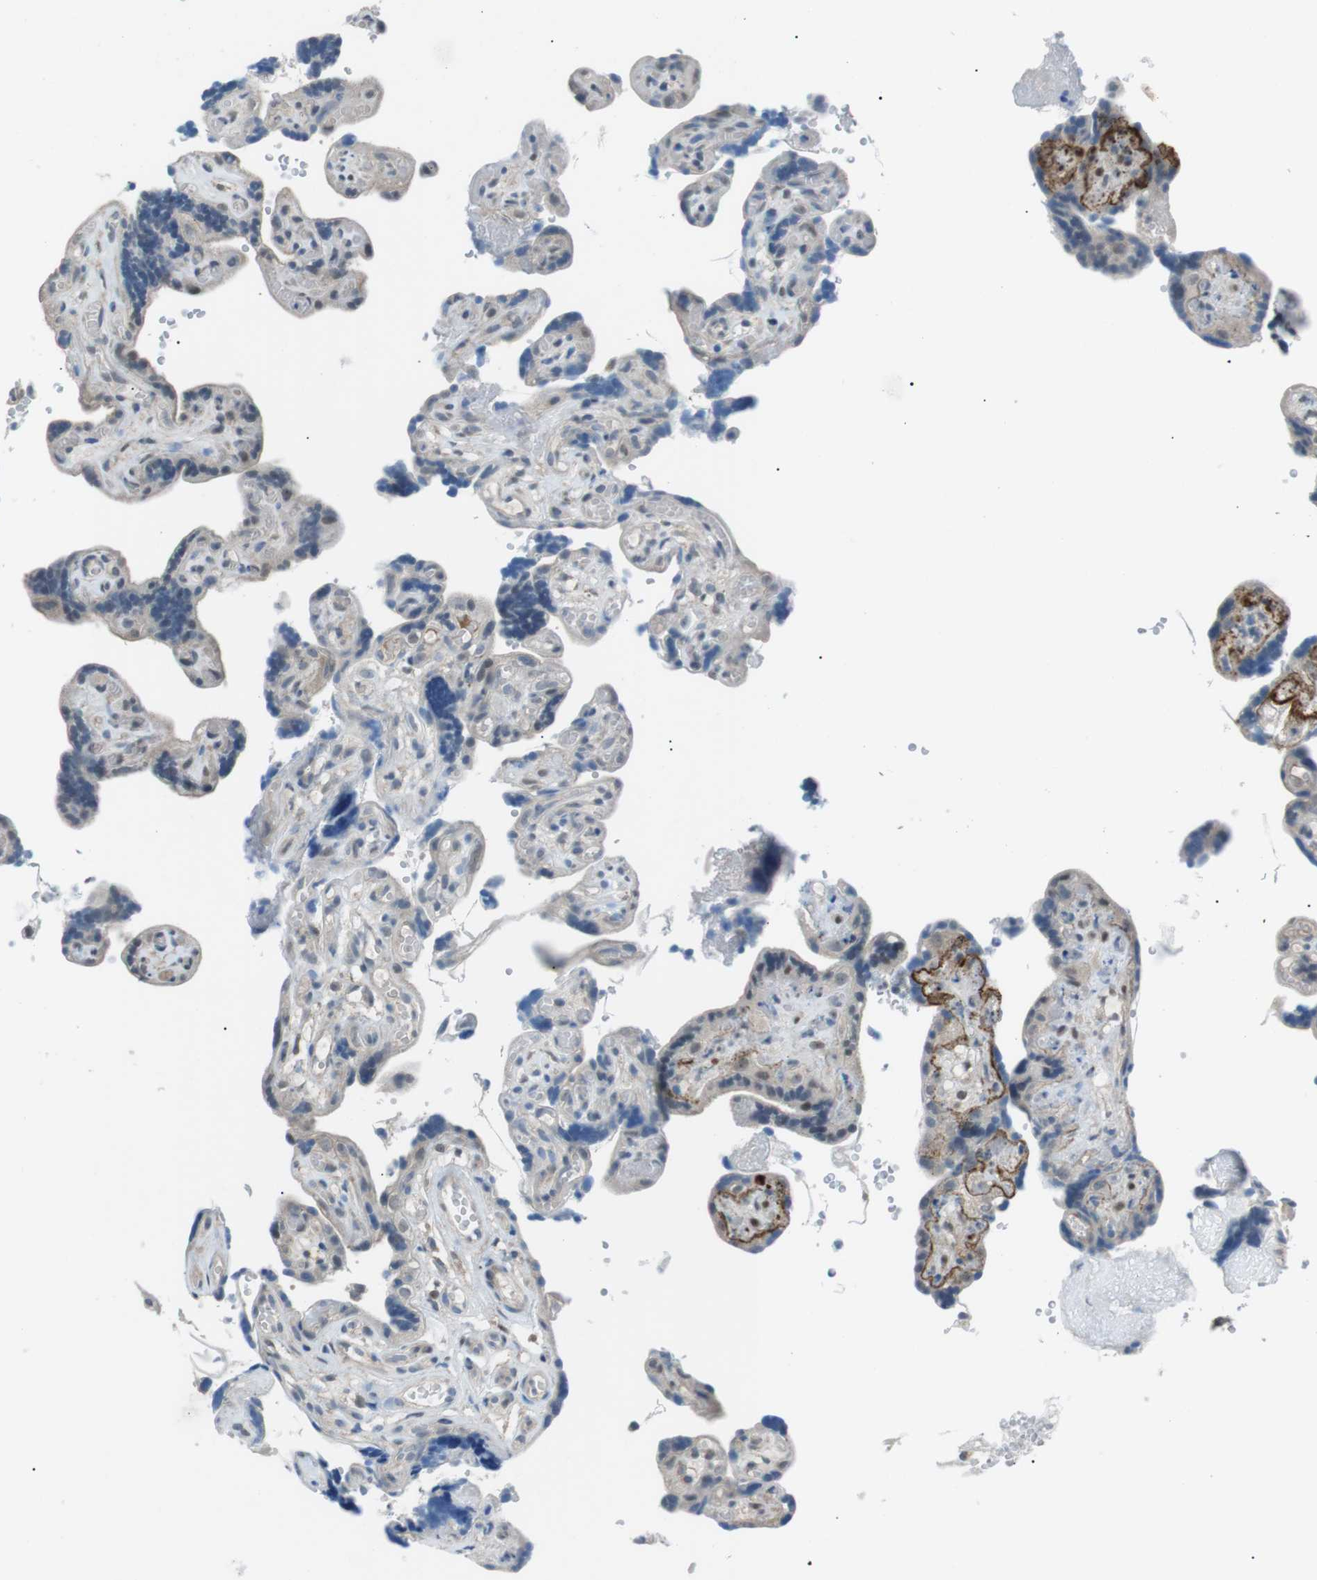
{"staining": {"intensity": "moderate", "quantity": "25%-75%", "location": "cytoplasmic/membranous,nuclear"}, "tissue": "placenta", "cell_type": "Decidual cells", "image_type": "normal", "snomed": [{"axis": "morphology", "description": "Normal tissue, NOS"}, {"axis": "topography", "description": "Placenta"}], "caption": "Decidual cells exhibit medium levels of moderate cytoplasmic/membranous,nuclear positivity in approximately 25%-75% of cells in unremarkable placenta. (DAB (3,3'-diaminobenzidine) = brown stain, brightfield microscopy at high magnification).", "gene": "SRPK2", "patient": {"sex": "female", "age": 30}}